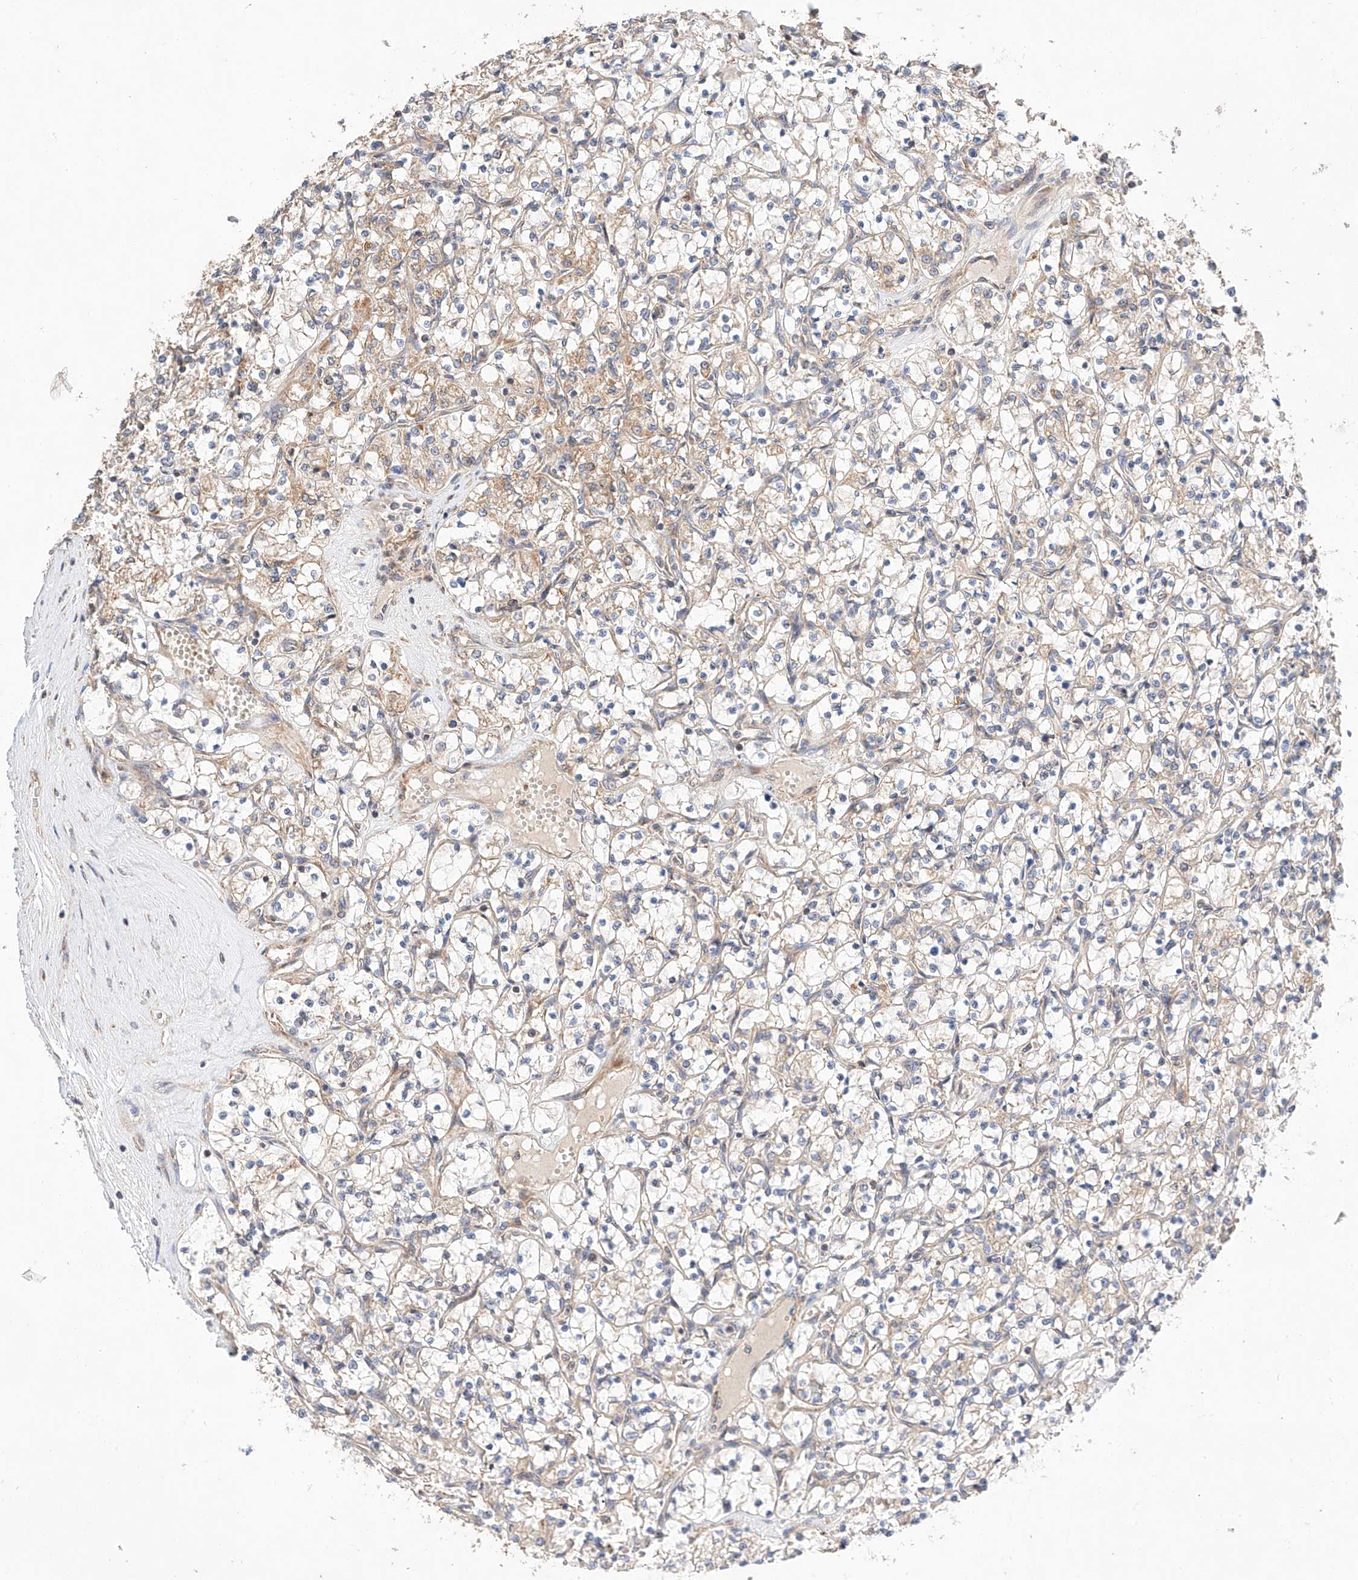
{"staining": {"intensity": "negative", "quantity": "none", "location": "none"}, "tissue": "renal cancer", "cell_type": "Tumor cells", "image_type": "cancer", "snomed": [{"axis": "morphology", "description": "Adenocarcinoma, NOS"}, {"axis": "topography", "description": "Kidney"}], "caption": "An IHC histopathology image of renal cancer (adenocarcinoma) is shown. There is no staining in tumor cells of renal cancer (adenocarcinoma).", "gene": "RAB23", "patient": {"sex": "female", "age": 69}}